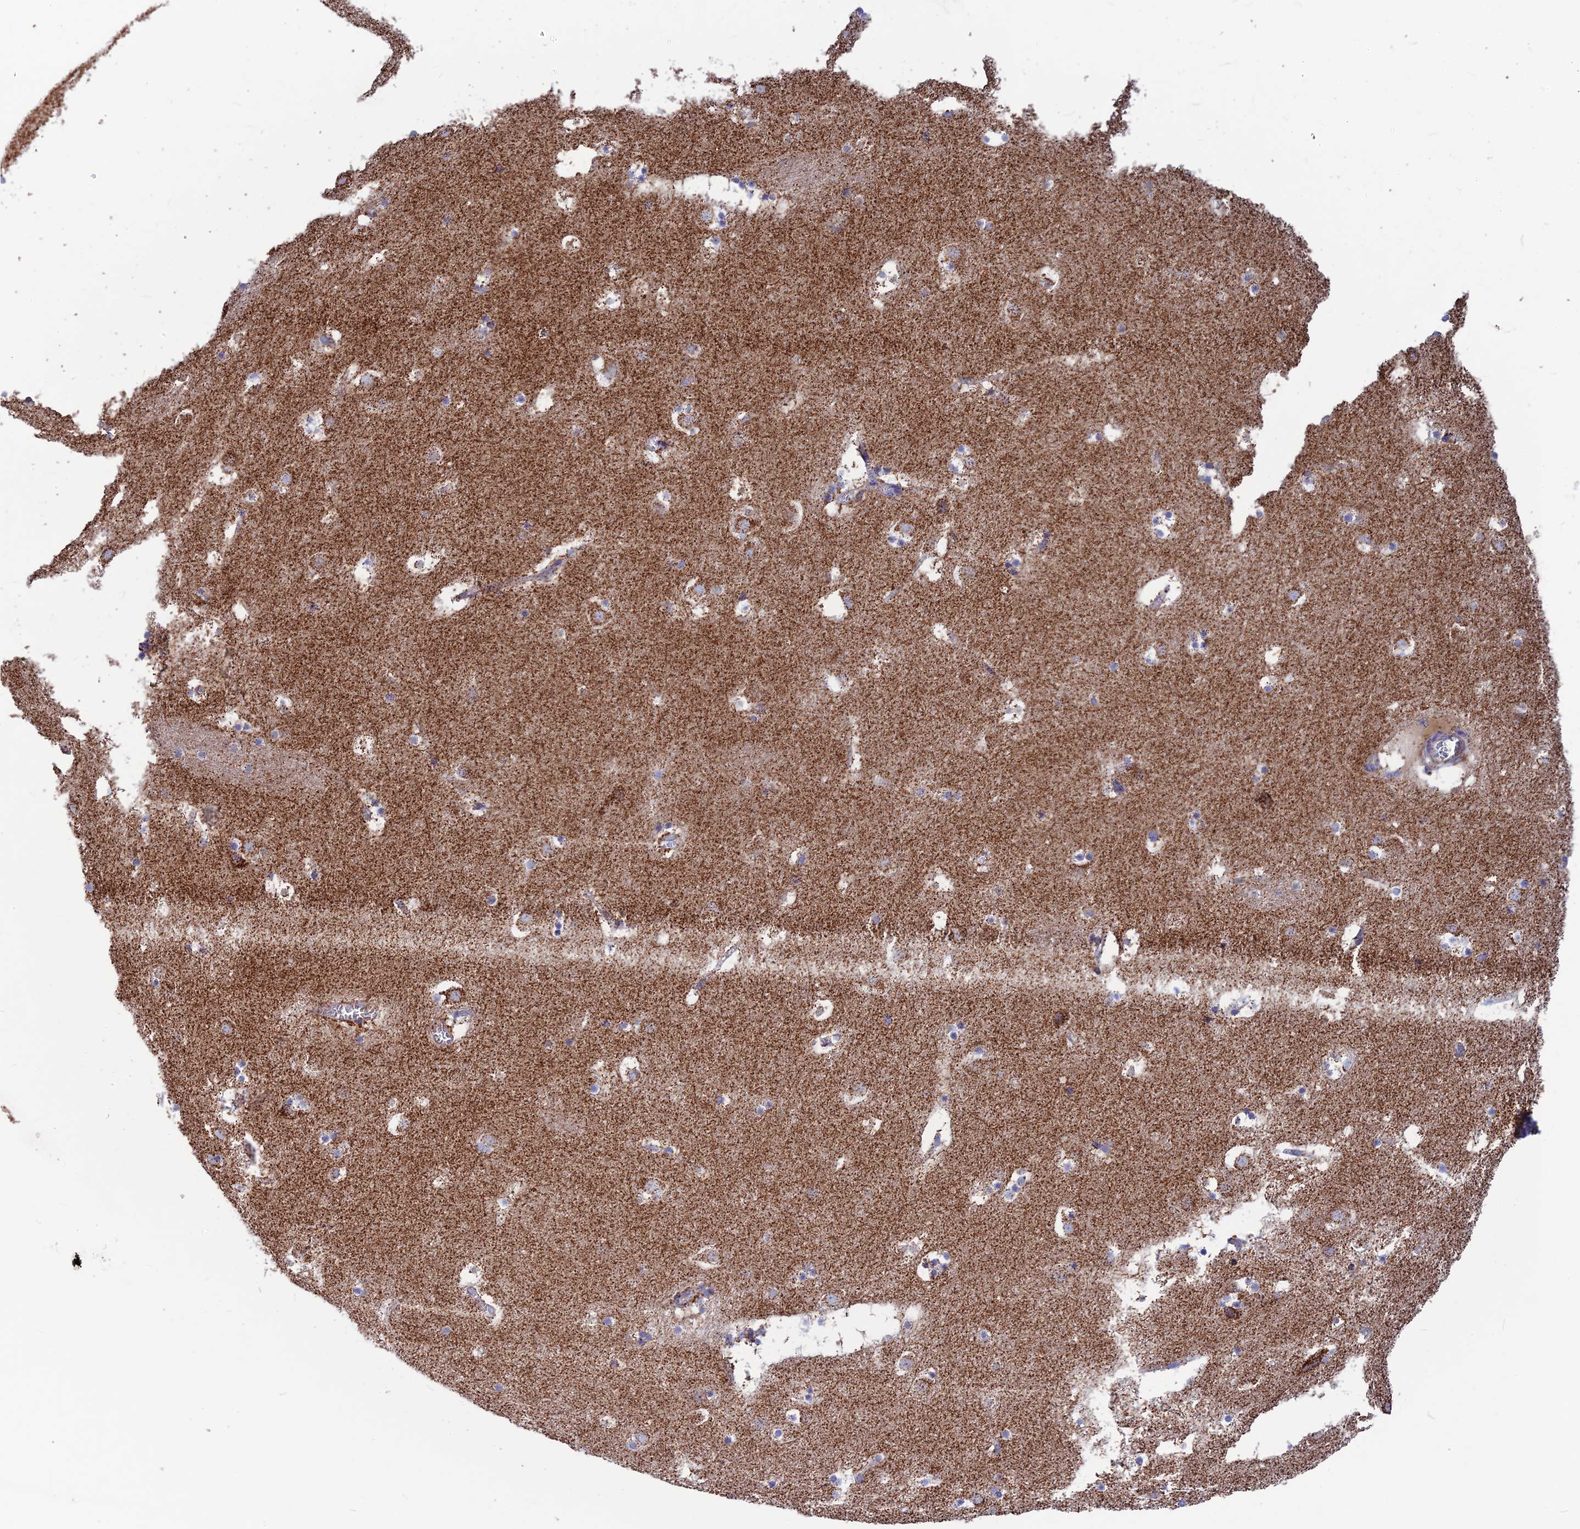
{"staining": {"intensity": "weak", "quantity": "25%-75%", "location": "cytoplasmic/membranous"}, "tissue": "caudate", "cell_type": "Glial cells", "image_type": "normal", "snomed": [{"axis": "morphology", "description": "Normal tissue, NOS"}, {"axis": "topography", "description": "Lateral ventricle wall"}], "caption": "This is a photomicrograph of immunohistochemistry (IHC) staining of normal caudate, which shows weak staining in the cytoplasmic/membranous of glial cells.", "gene": "CS", "patient": {"sex": "male", "age": 45}}